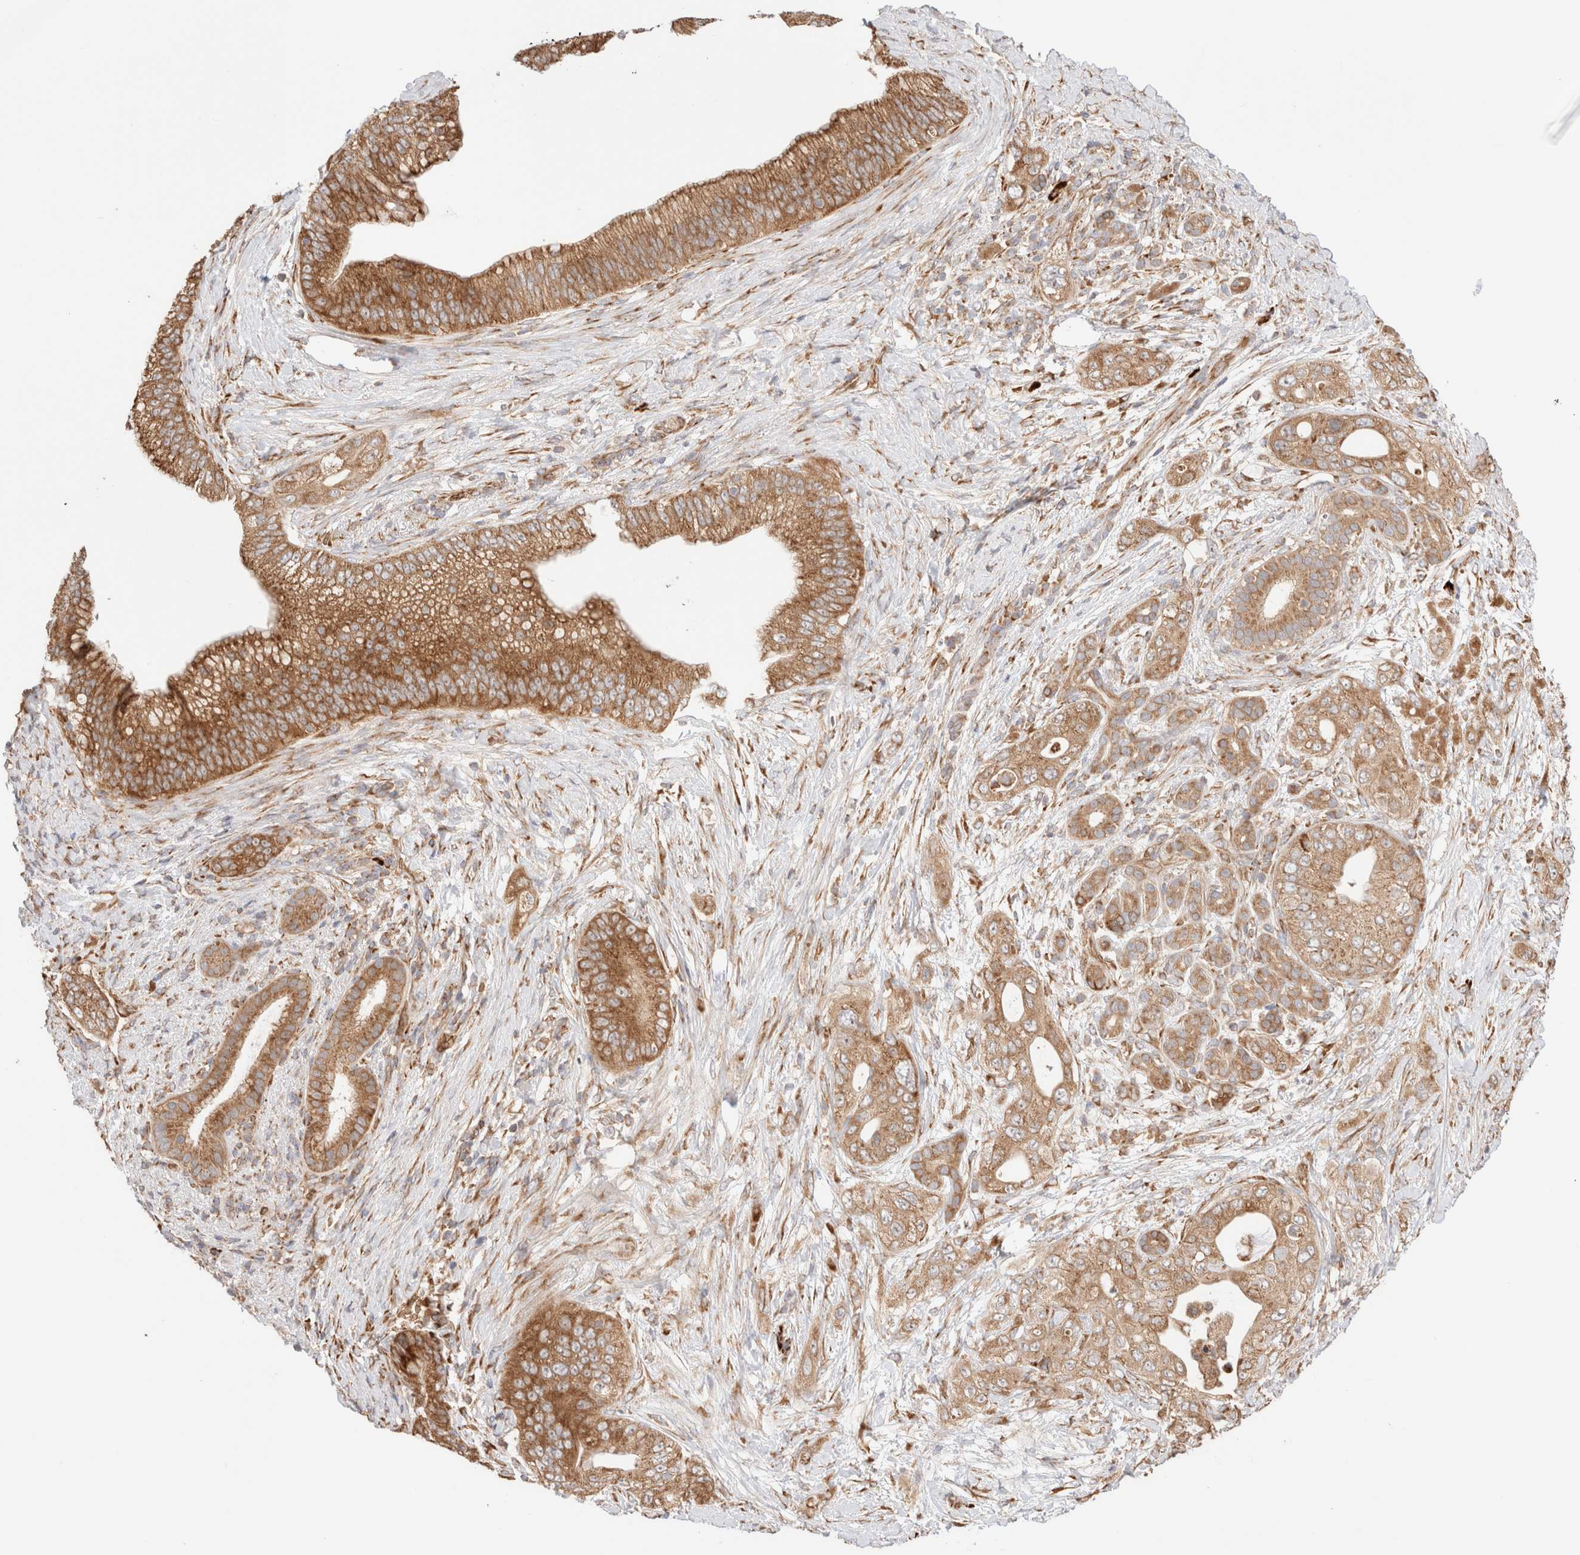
{"staining": {"intensity": "moderate", "quantity": ">75%", "location": "cytoplasmic/membranous"}, "tissue": "pancreatic cancer", "cell_type": "Tumor cells", "image_type": "cancer", "snomed": [{"axis": "morphology", "description": "Adenocarcinoma, NOS"}, {"axis": "topography", "description": "Pancreas"}], "caption": "Human pancreatic cancer stained with a protein marker reveals moderate staining in tumor cells.", "gene": "UTS2B", "patient": {"sex": "male", "age": 53}}